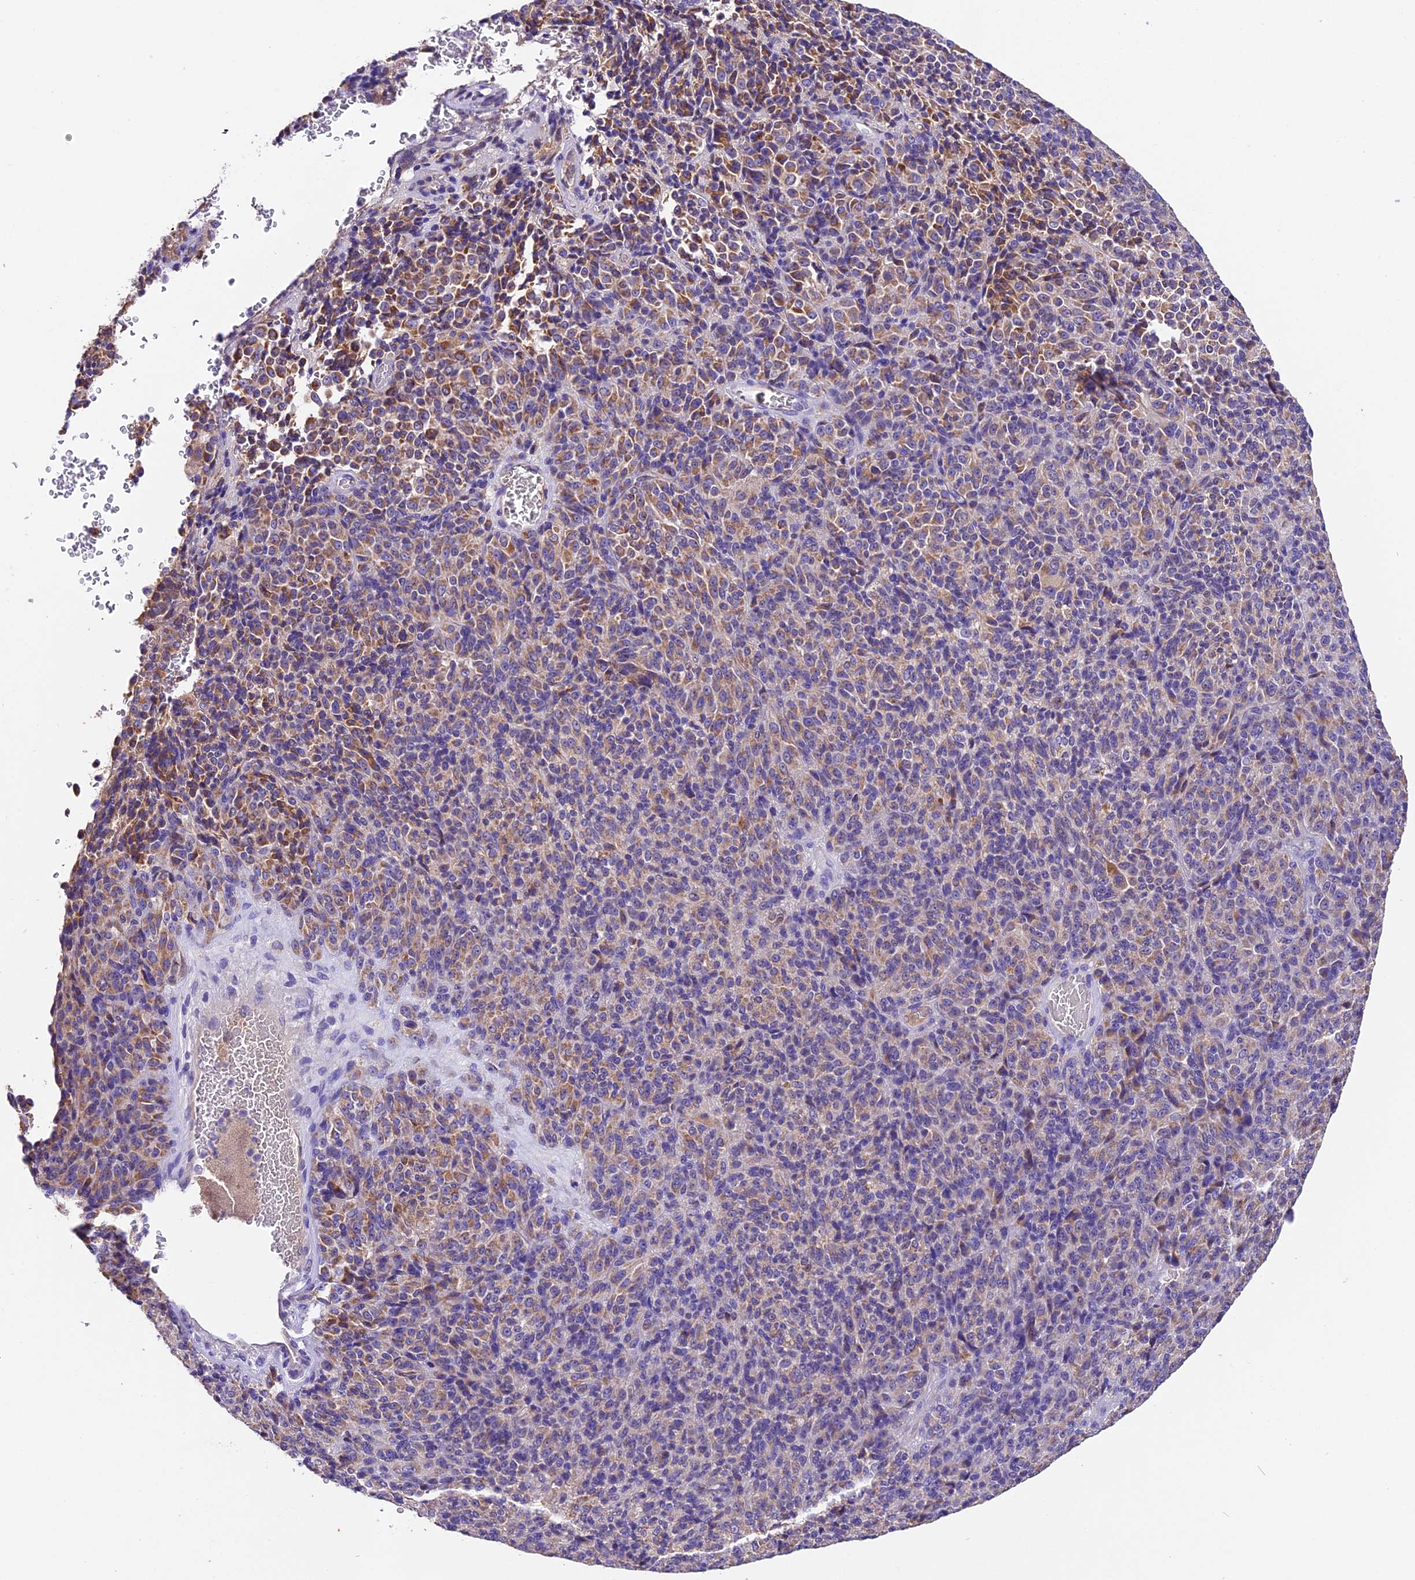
{"staining": {"intensity": "moderate", "quantity": "25%-75%", "location": "cytoplasmic/membranous"}, "tissue": "melanoma", "cell_type": "Tumor cells", "image_type": "cancer", "snomed": [{"axis": "morphology", "description": "Malignant melanoma, Metastatic site"}, {"axis": "topography", "description": "Brain"}], "caption": "Malignant melanoma (metastatic site) stained with a brown dye demonstrates moderate cytoplasmic/membranous positive positivity in about 25%-75% of tumor cells.", "gene": "SIX5", "patient": {"sex": "female", "age": 56}}